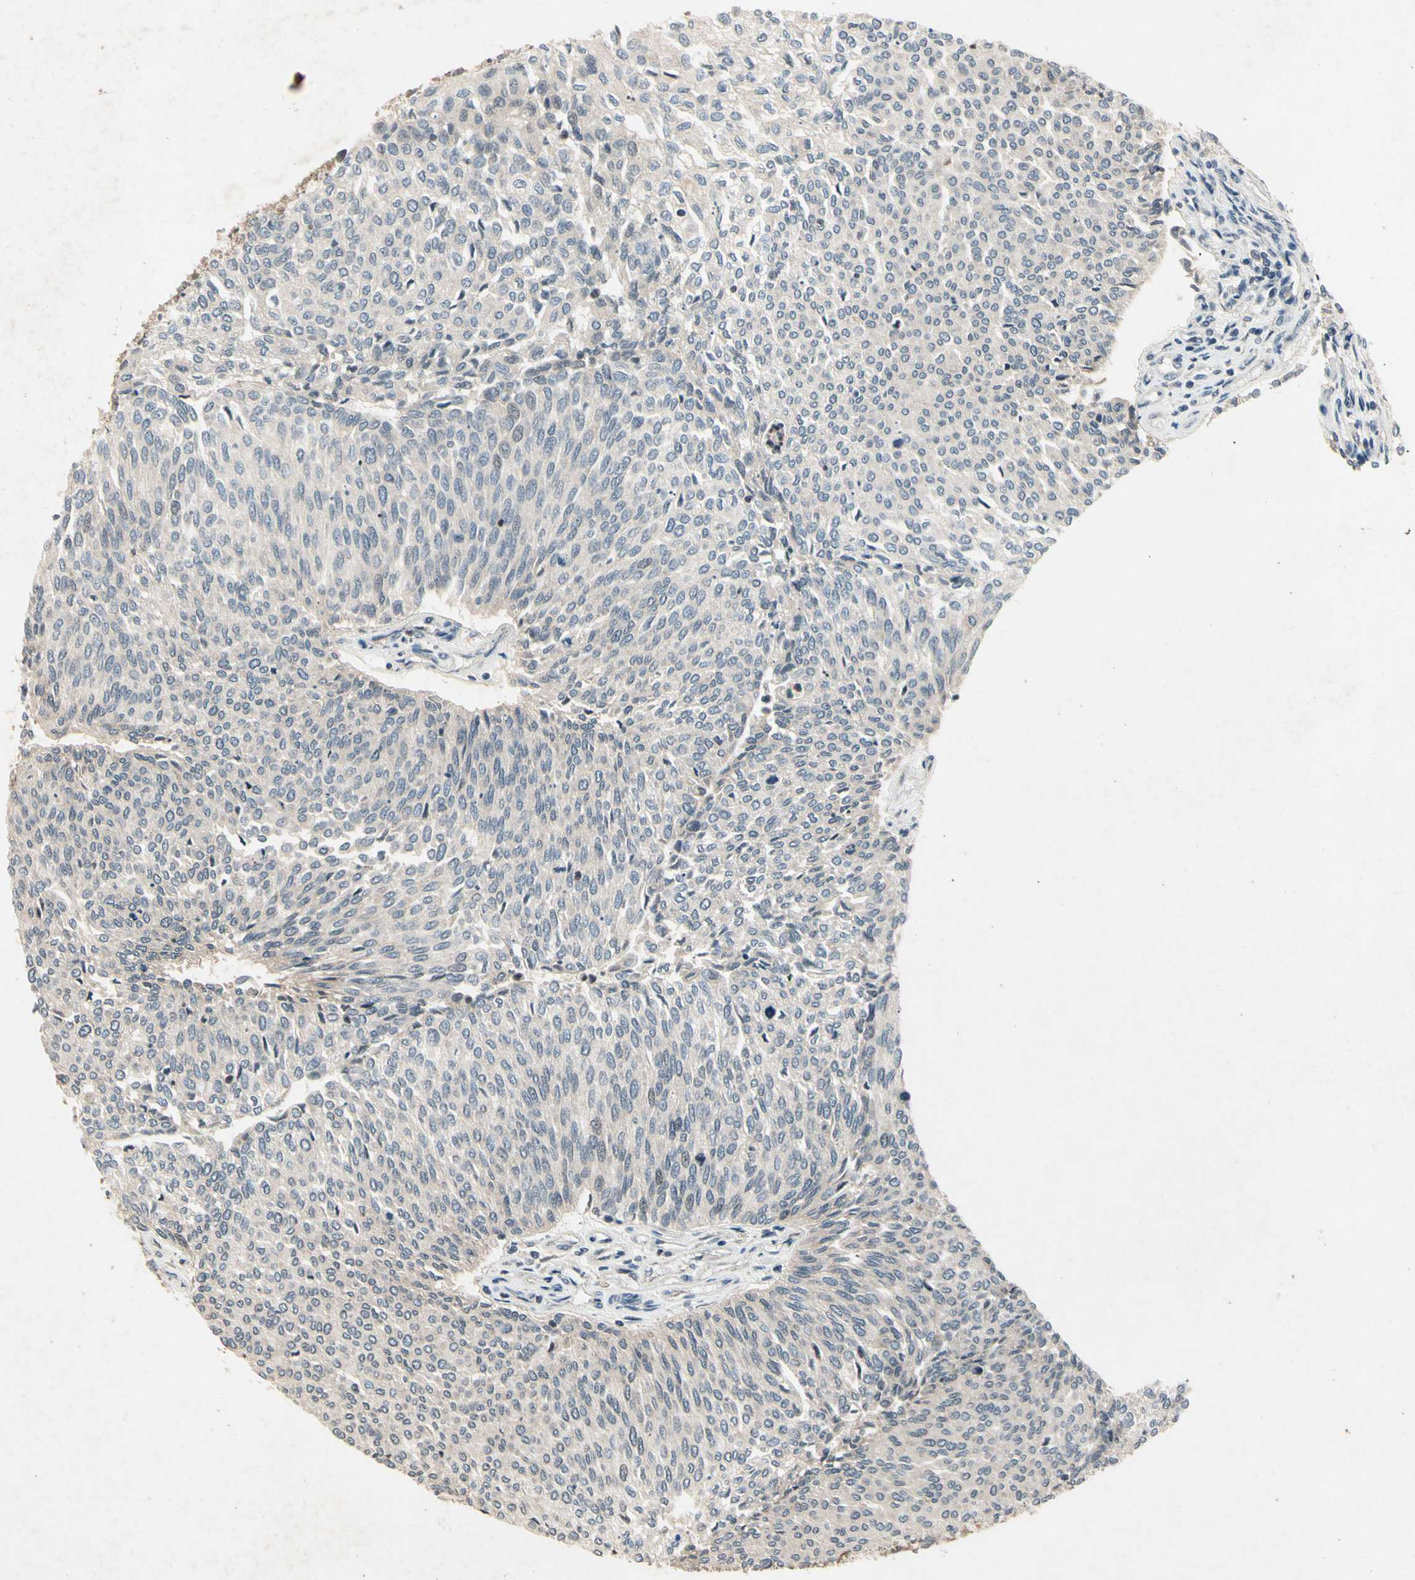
{"staining": {"intensity": "negative", "quantity": "none", "location": "none"}, "tissue": "urothelial cancer", "cell_type": "Tumor cells", "image_type": "cancer", "snomed": [{"axis": "morphology", "description": "Urothelial carcinoma, Low grade"}, {"axis": "topography", "description": "Urinary bladder"}], "caption": "The micrograph displays no staining of tumor cells in urothelial cancer.", "gene": "DPY19L3", "patient": {"sex": "female", "age": 79}}